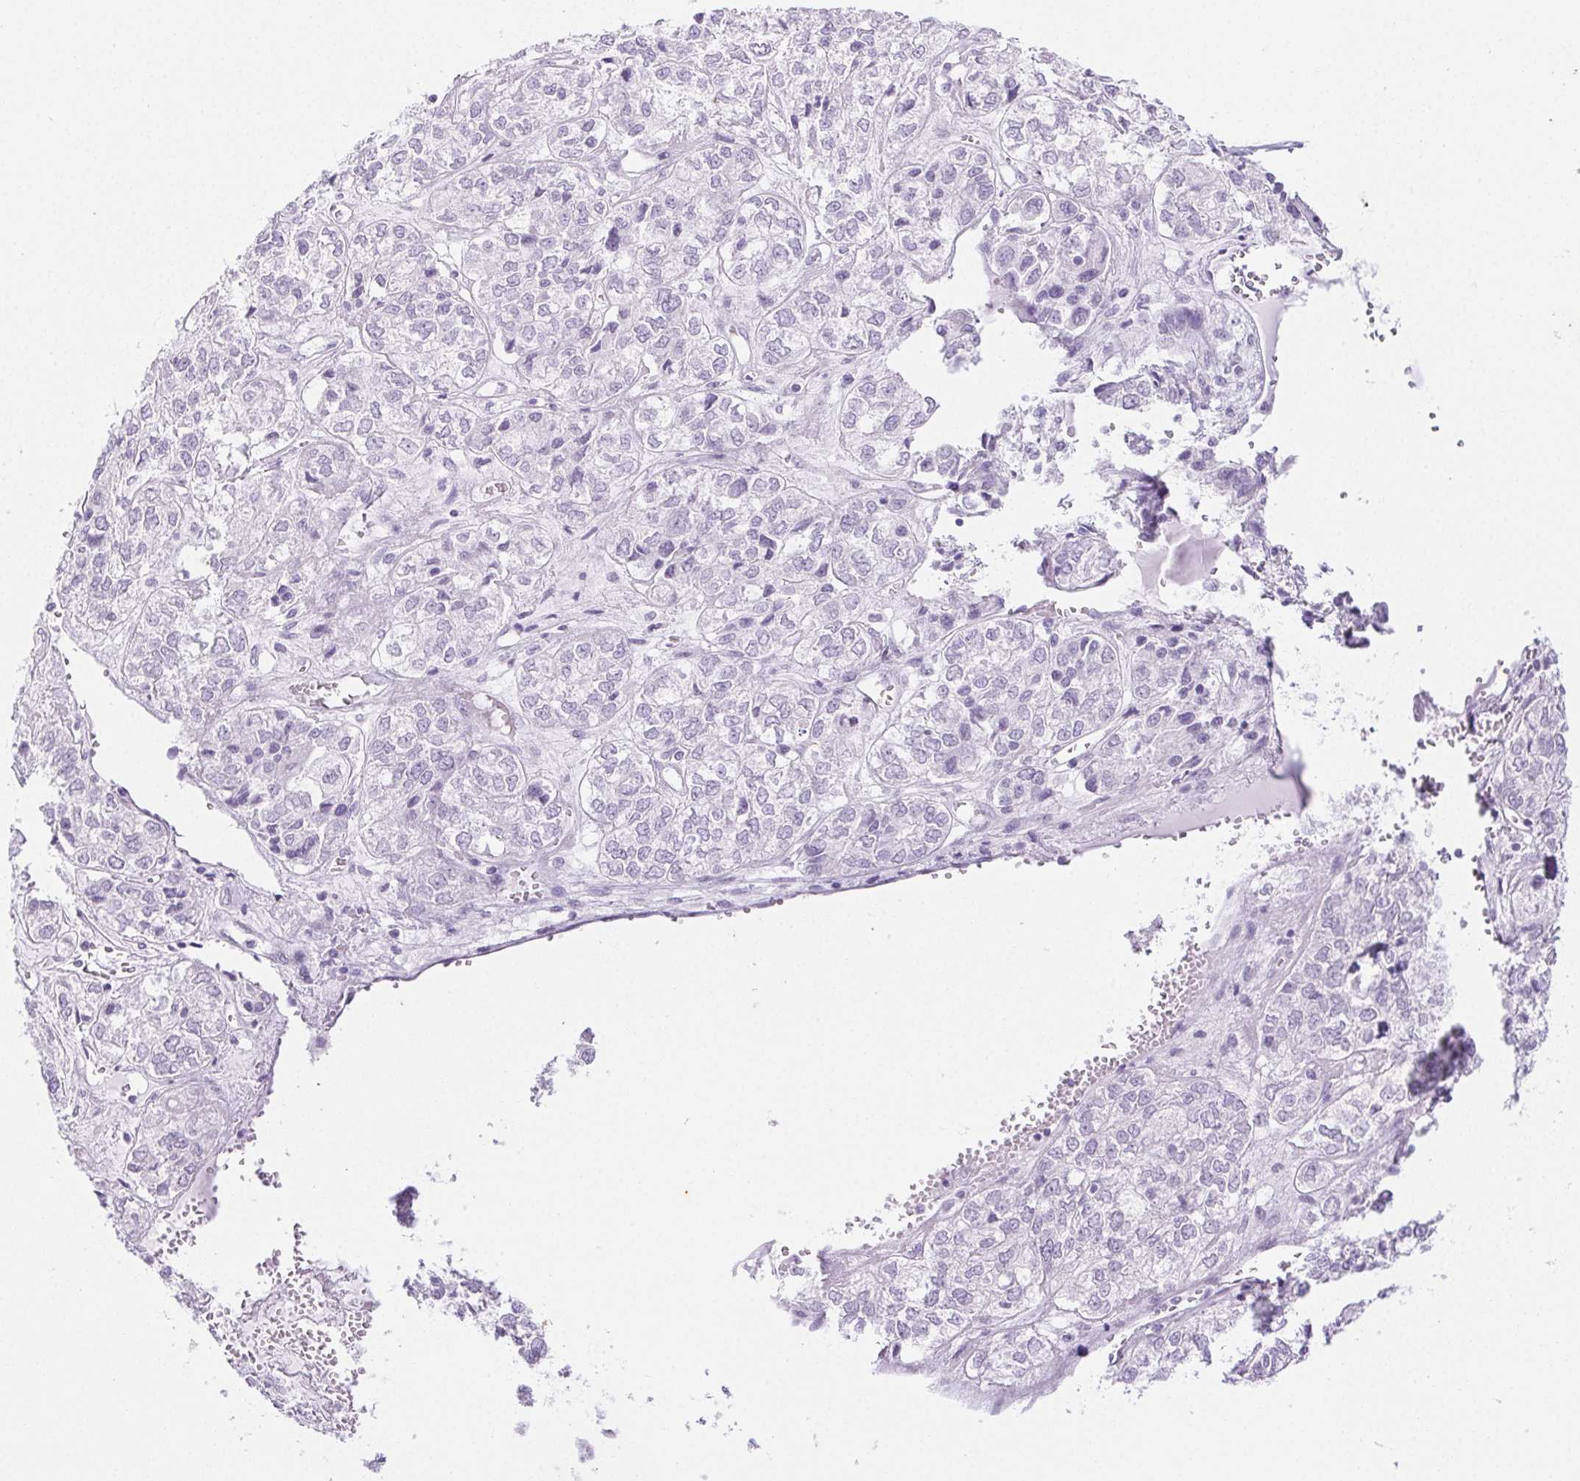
{"staining": {"intensity": "negative", "quantity": "none", "location": "none"}, "tissue": "ovarian cancer", "cell_type": "Tumor cells", "image_type": "cancer", "snomed": [{"axis": "morphology", "description": "Carcinoma, endometroid"}, {"axis": "topography", "description": "Ovary"}], "caption": "There is no significant expression in tumor cells of ovarian endometroid carcinoma.", "gene": "SPRR3", "patient": {"sex": "female", "age": 64}}